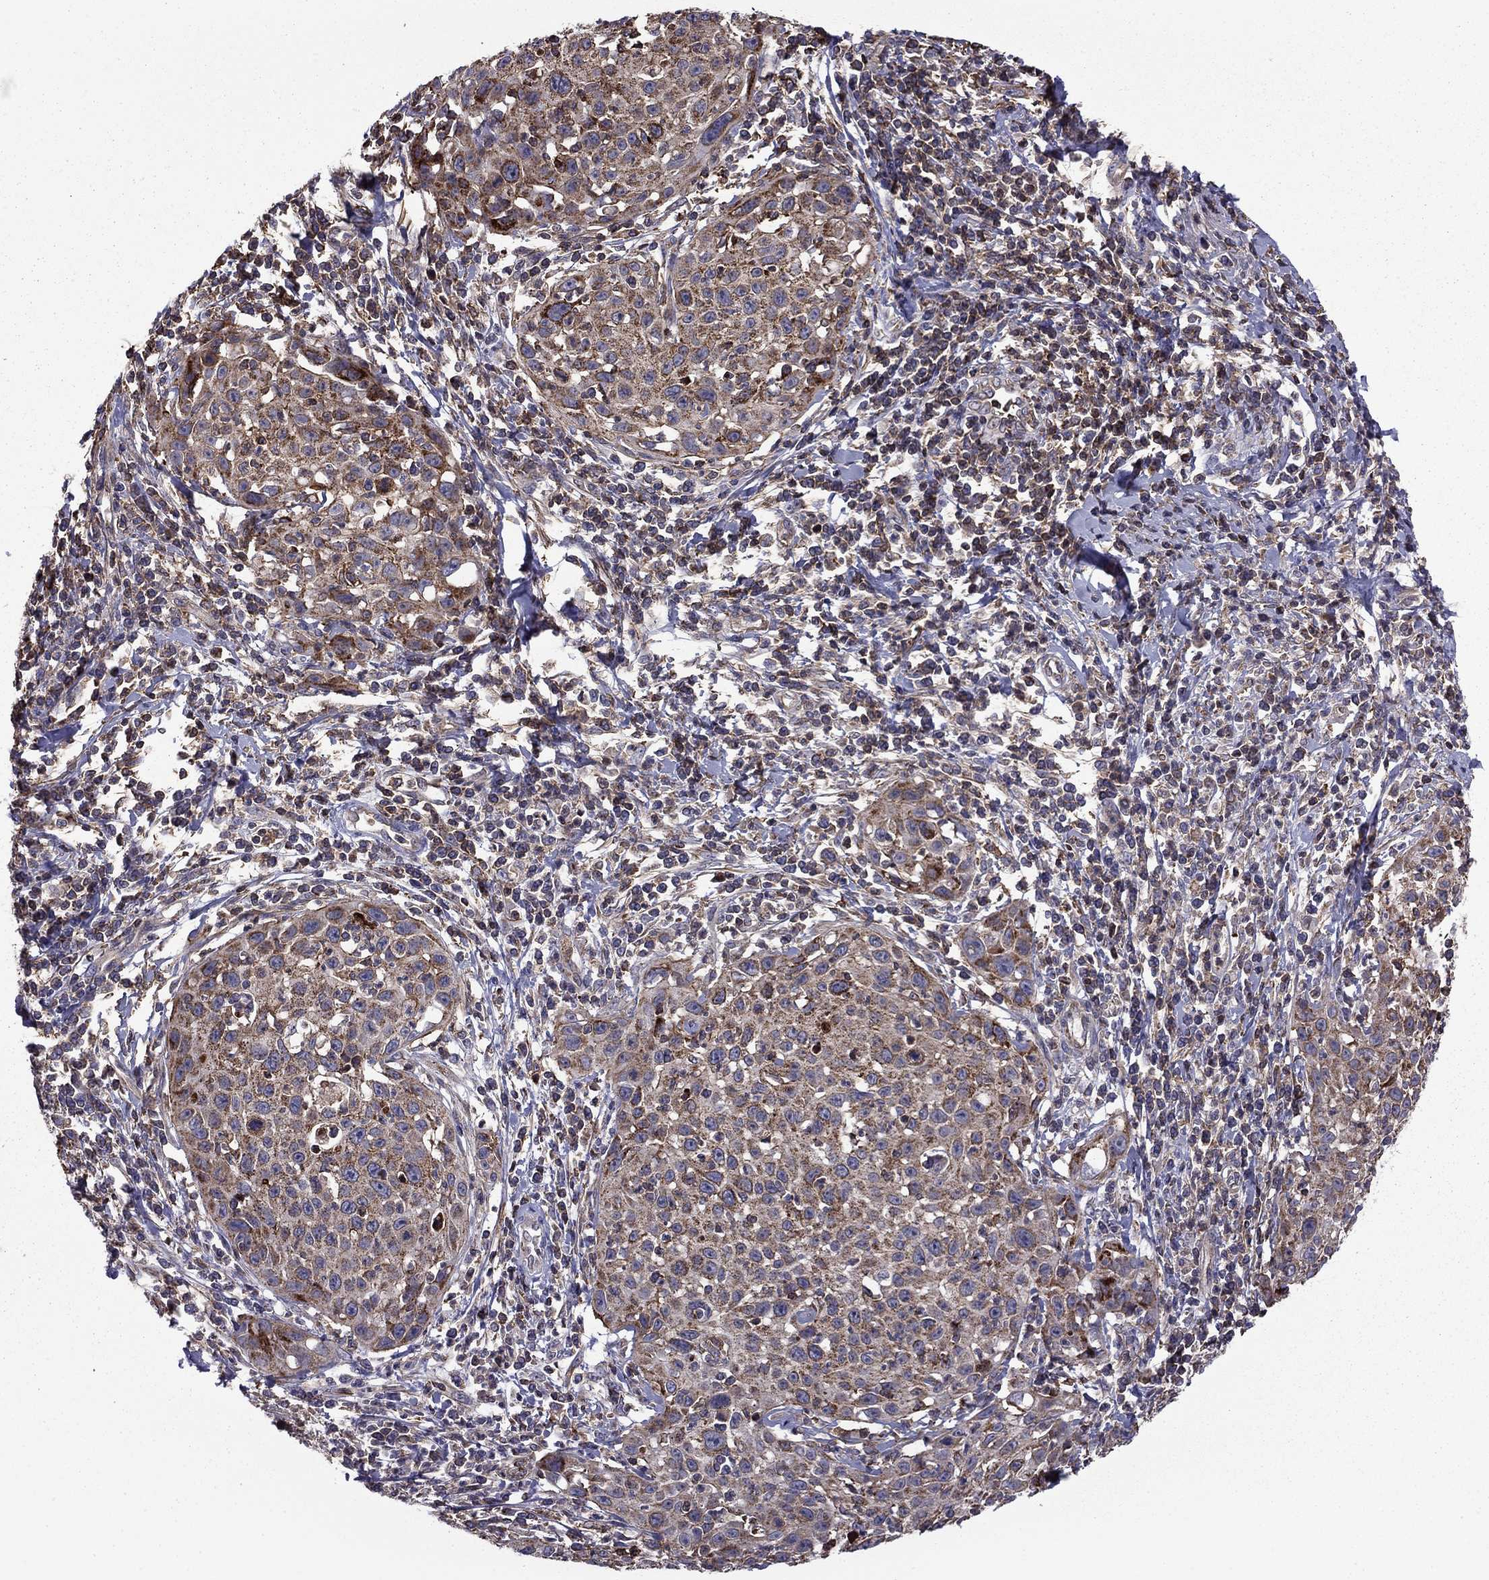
{"staining": {"intensity": "strong", "quantity": "<25%", "location": "cytoplasmic/membranous"}, "tissue": "cervical cancer", "cell_type": "Tumor cells", "image_type": "cancer", "snomed": [{"axis": "morphology", "description": "Squamous cell carcinoma, NOS"}, {"axis": "topography", "description": "Cervix"}], "caption": "DAB immunohistochemical staining of cervical squamous cell carcinoma displays strong cytoplasmic/membranous protein staining in approximately <25% of tumor cells.", "gene": "ALG6", "patient": {"sex": "female", "age": 26}}